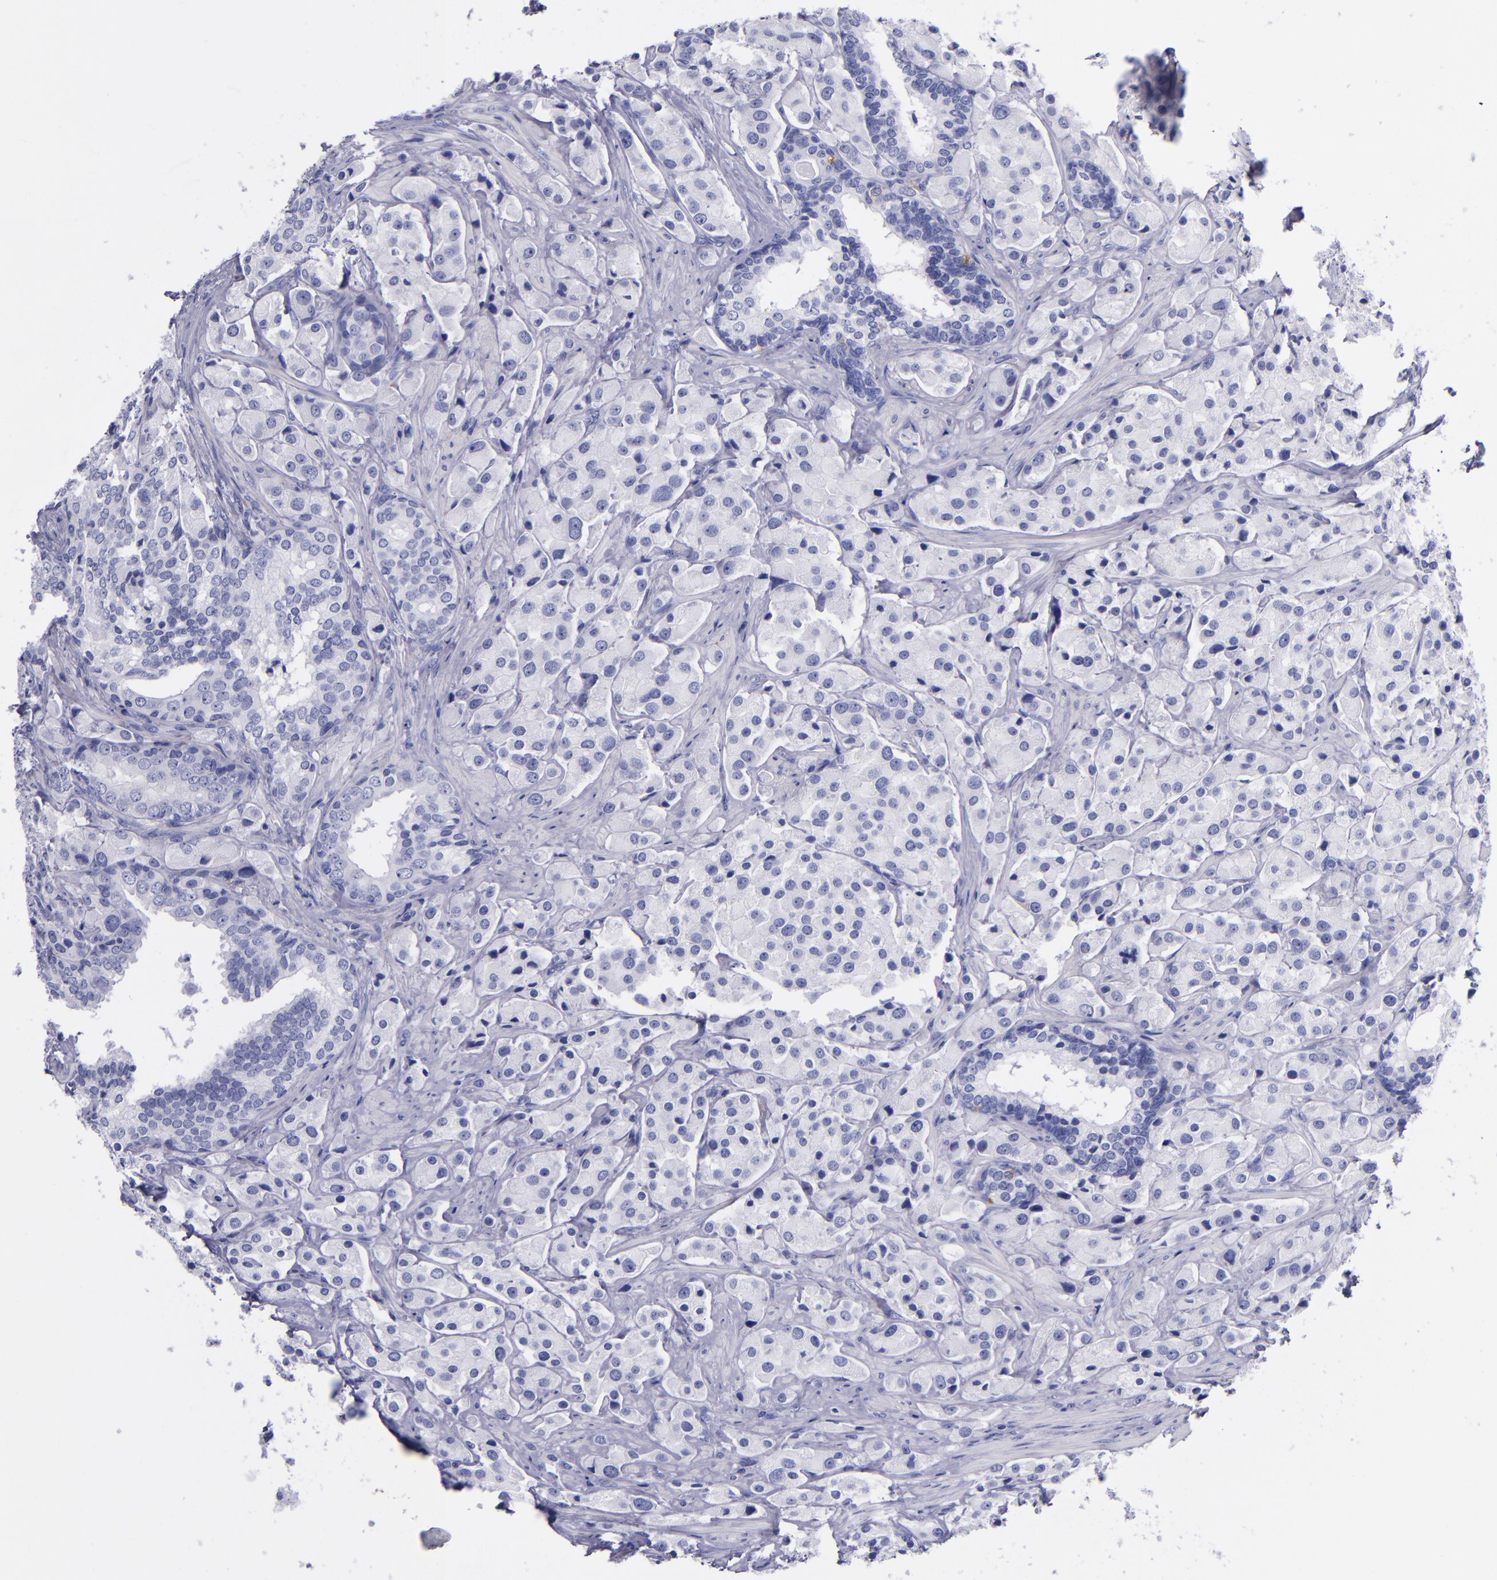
{"staining": {"intensity": "negative", "quantity": "none", "location": "none"}, "tissue": "prostate cancer", "cell_type": "Tumor cells", "image_type": "cancer", "snomed": [{"axis": "morphology", "description": "Adenocarcinoma, Medium grade"}, {"axis": "topography", "description": "Prostate"}], "caption": "Micrograph shows no significant protein expression in tumor cells of prostate cancer (medium-grade adenocarcinoma).", "gene": "SV2A", "patient": {"sex": "male", "age": 70}}